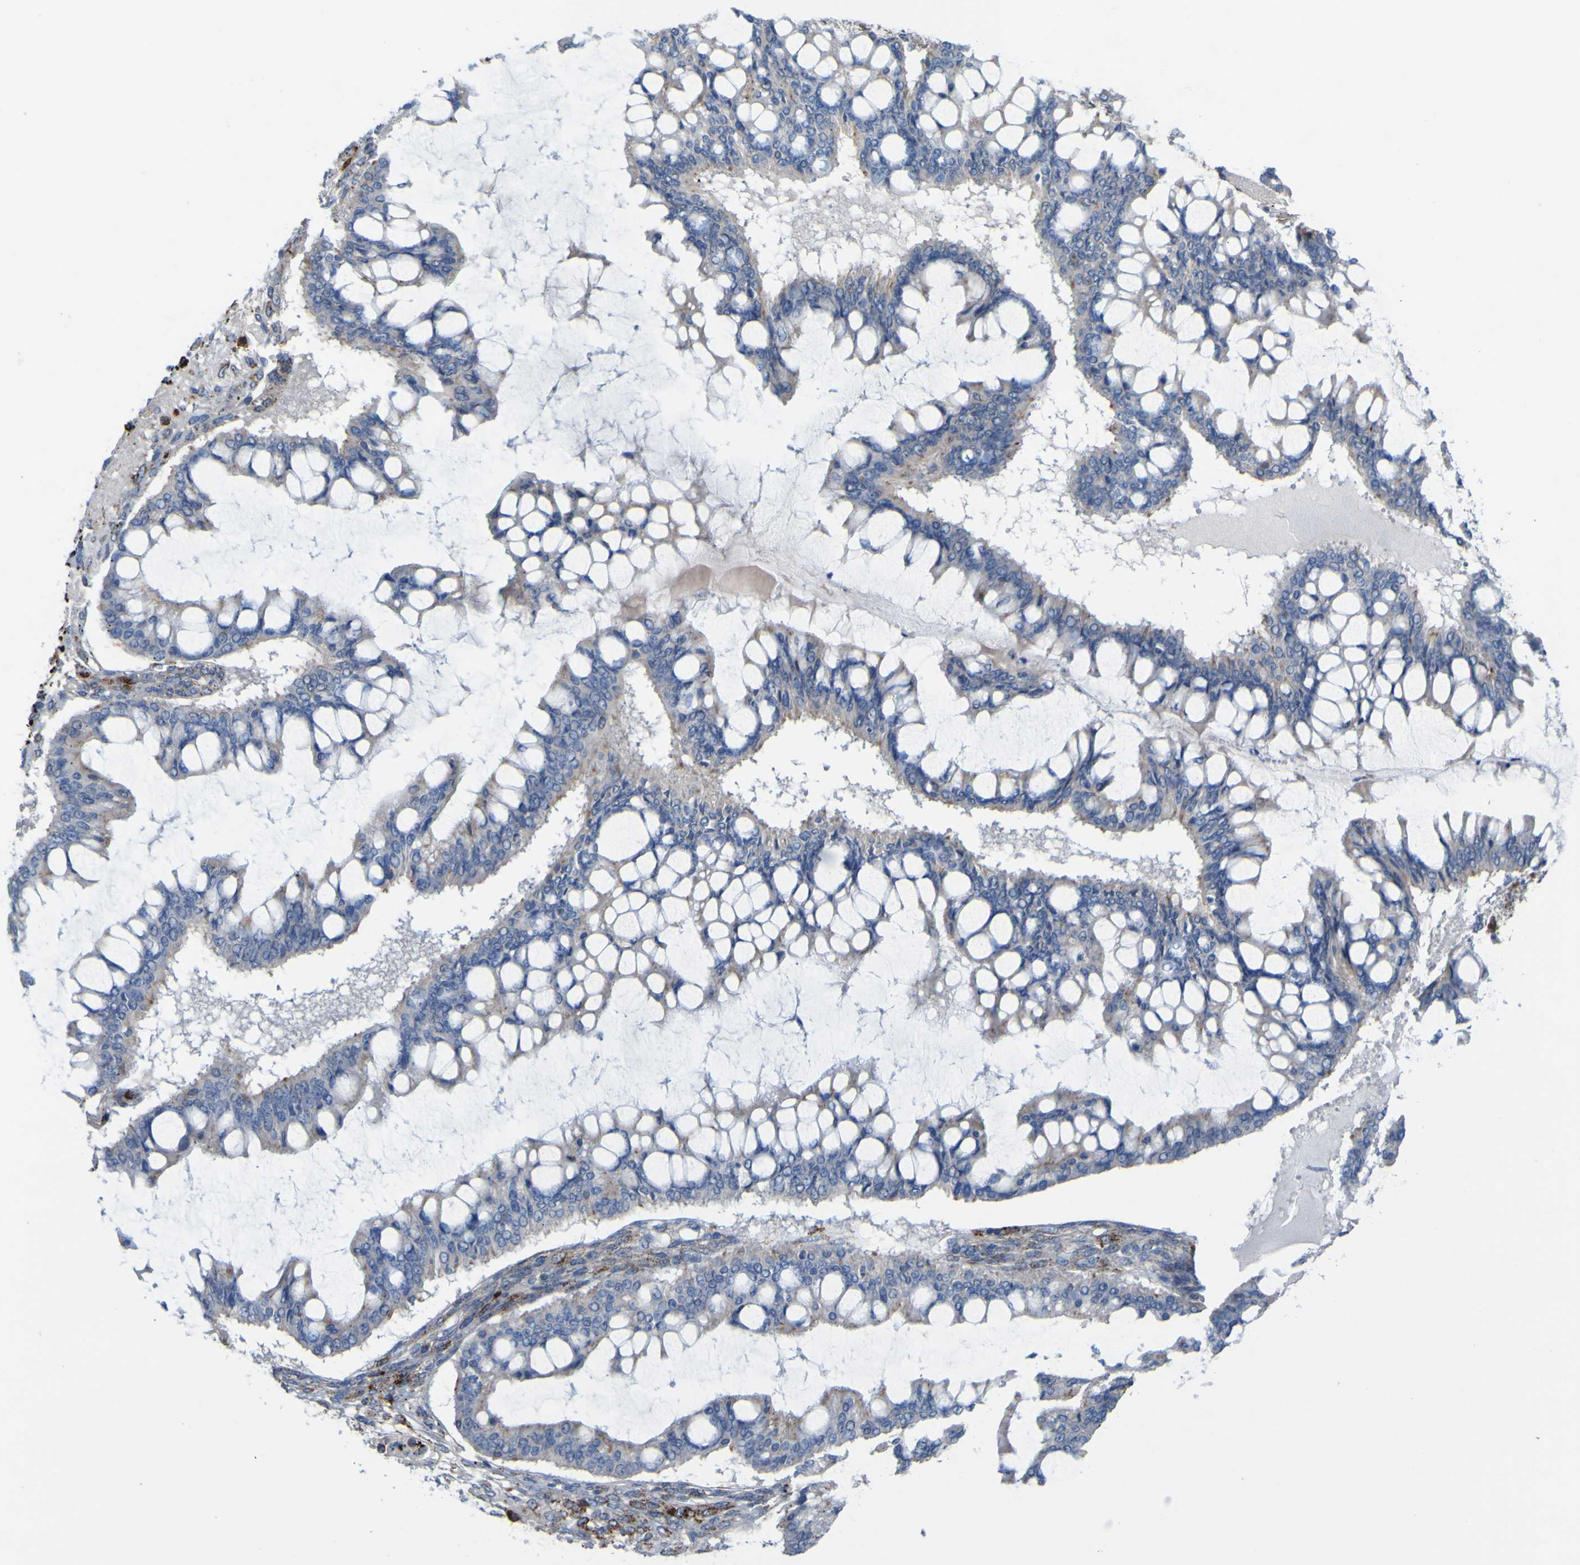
{"staining": {"intensity": "negative", "quantity": "none", "location": "none"}, "tissue": "ovarian cancer", "cell_type": "Tumor cells", "image_type": "cancer", "snomed": [{"axis": "morphology", "description": "Cystadenocarcinoma, mucinous, NOS"}, {"axis": "topography", "description": "Ovary"}], "caption": "Human ovarian mucinous cystadenocarcinoma stained for a protein using immunohistochemistry exhibits no positivity in tumor cells.", "gene": "PLD3", "patient": {"sex": "female", "age": 73}}